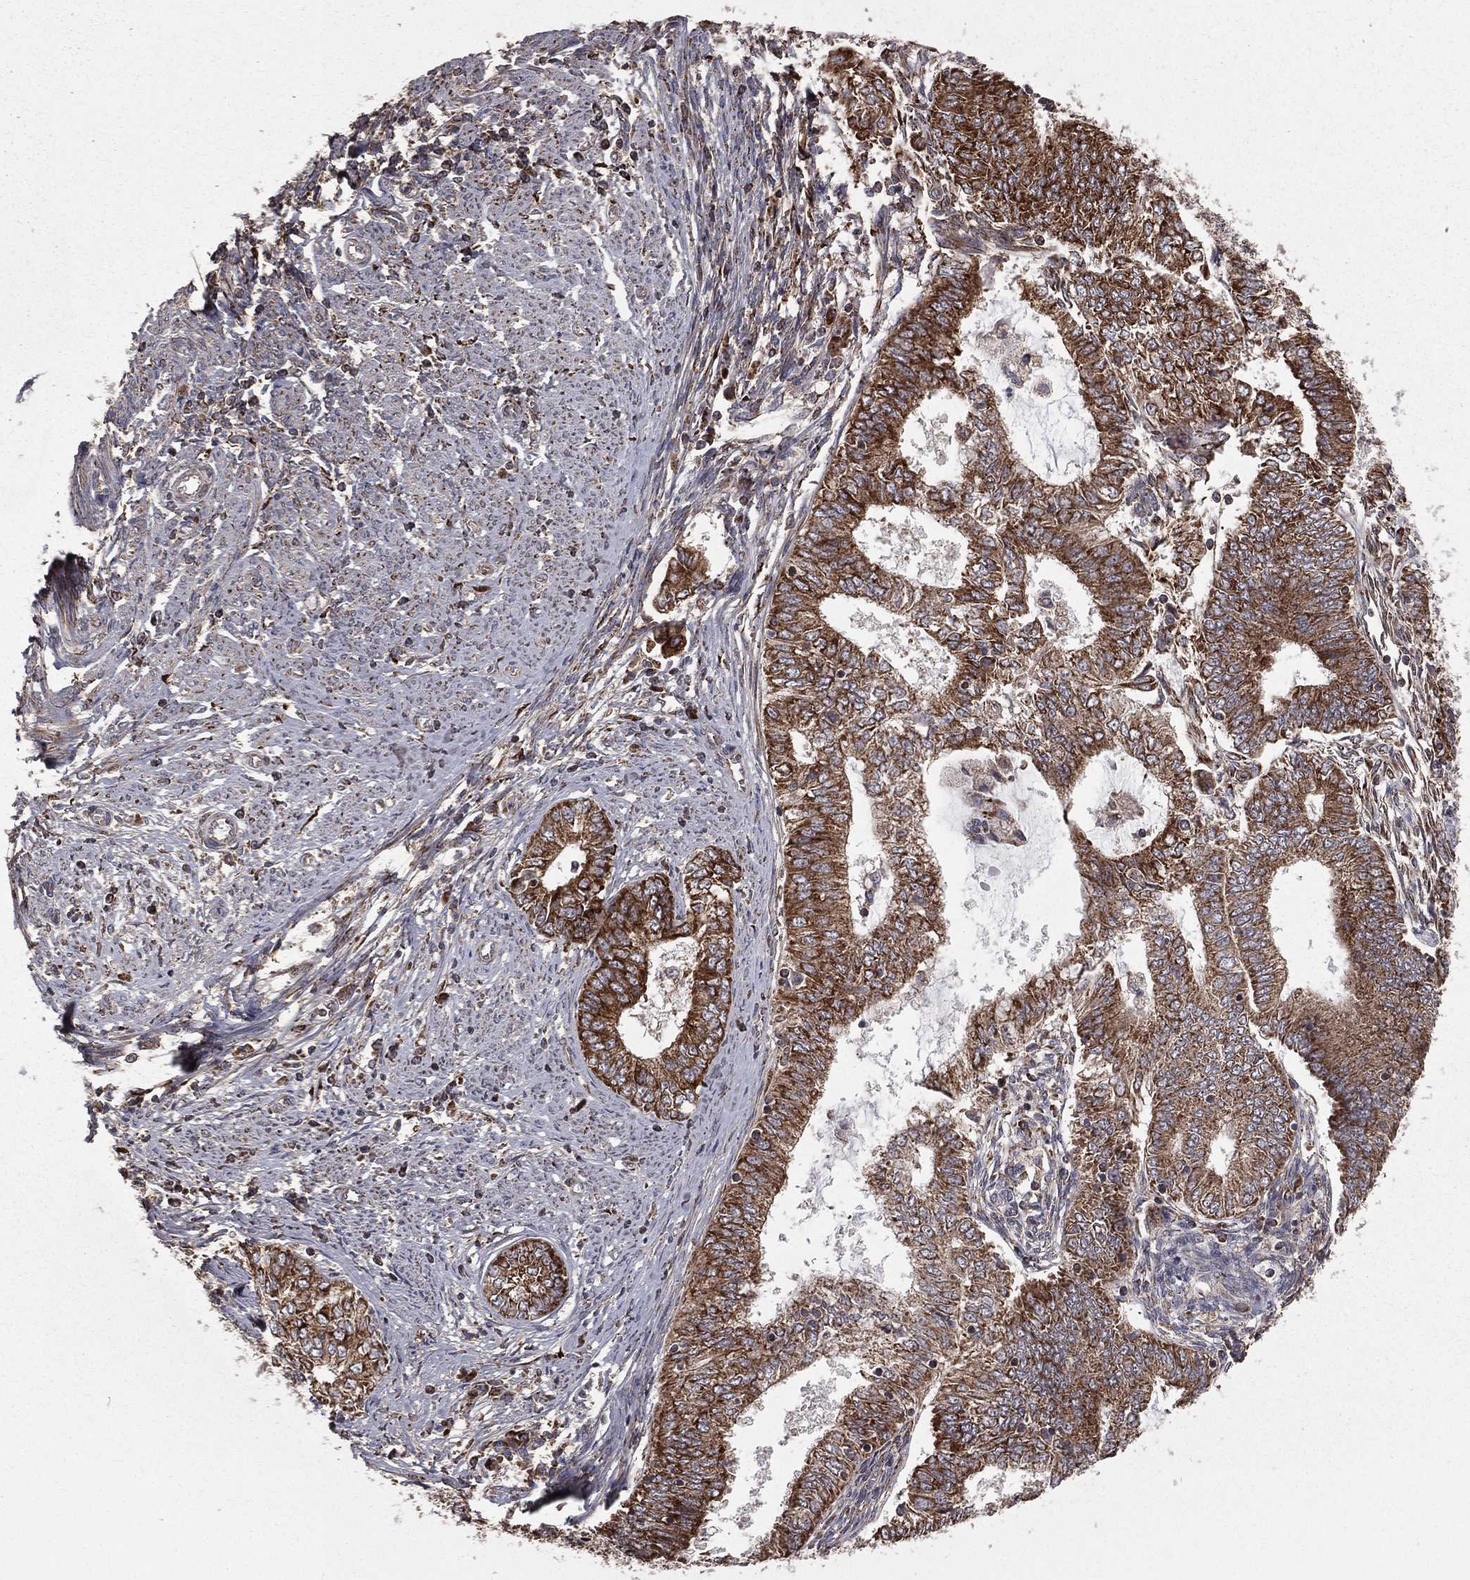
{"staining": {"intensity": "strong", "quantity": ">75%", "location": "cytoplasmic/membranous"}, "tissue": "endometrial cancer", "cell_type": "Tumor cells", "image_type": "cancer", "snomed": [{"axis": "morphology", "description": "Adenocarcinoma, NOS"}, {"axis": "topography", "description": "Endometrium"}], "caption": "Immunohistochemical staining of human endometrial cancer demonstrates strong cytoplasmic/membranous protein staining in approximately >75% of tumor cells.", "gene": "OLFML1", "patient": {"sex": "female", "age": 62}}